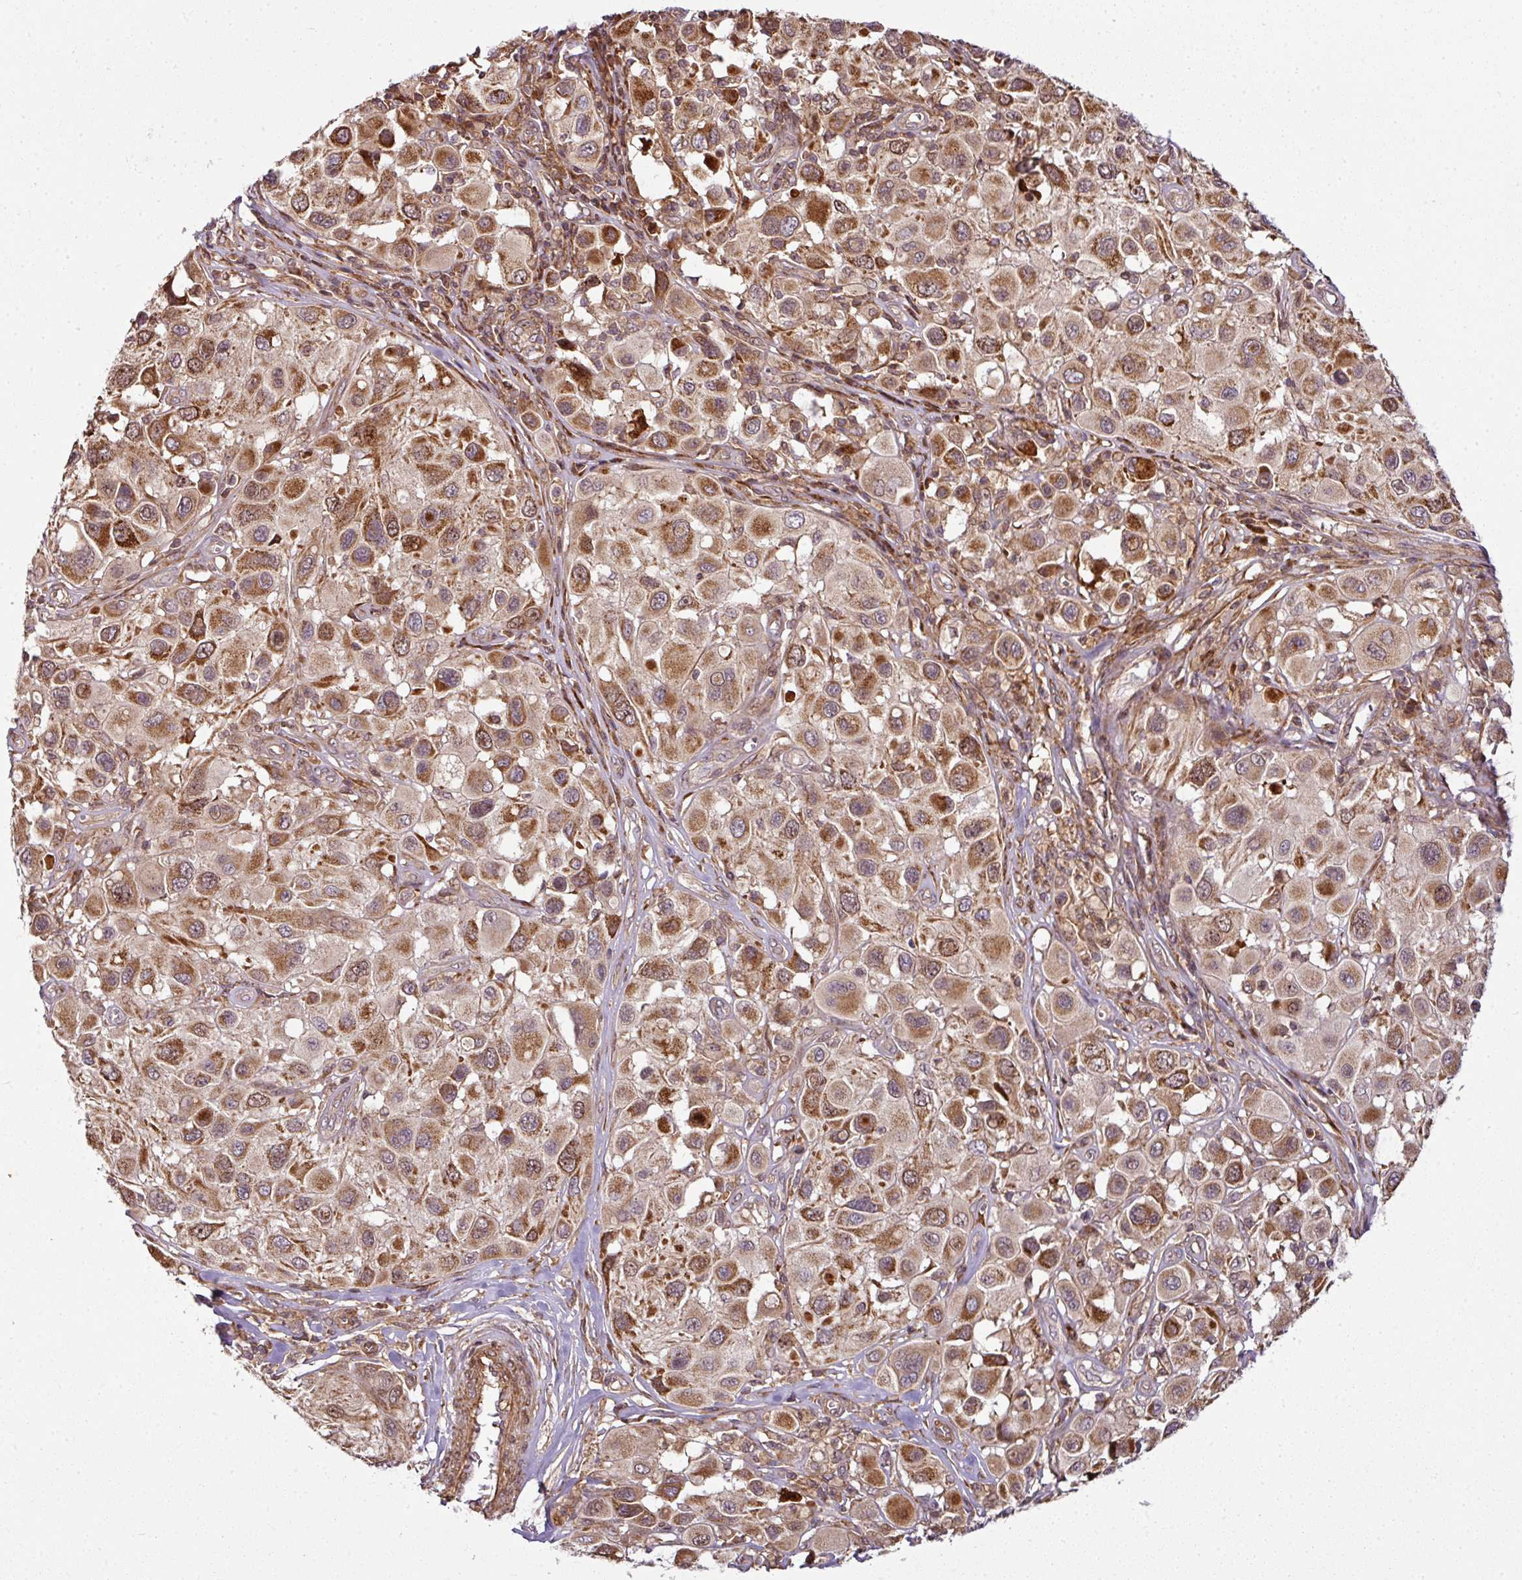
{"staining": {"intensity": "strong", "quantity": "25%-75%", "location": "cytoplasmic/membranous"}, "tissue": "melanoma", "cell_type": "Tumor cells", "image_type": "cancer", "snomed": [{"axis": "morphology", "description": "Malignant melanoma, Metastatic site"}, {"axis": "topography", "description": "Skin"}], "caption": "Malignant melanoma (metastatic site) was stained to show a protein in brown. There is high levels of strong cytoplasmic/membranous staining in about 25%-75% of tumor cells.", "gene": "ATAT1", "patient": {"sex": "male", "age": 41}}